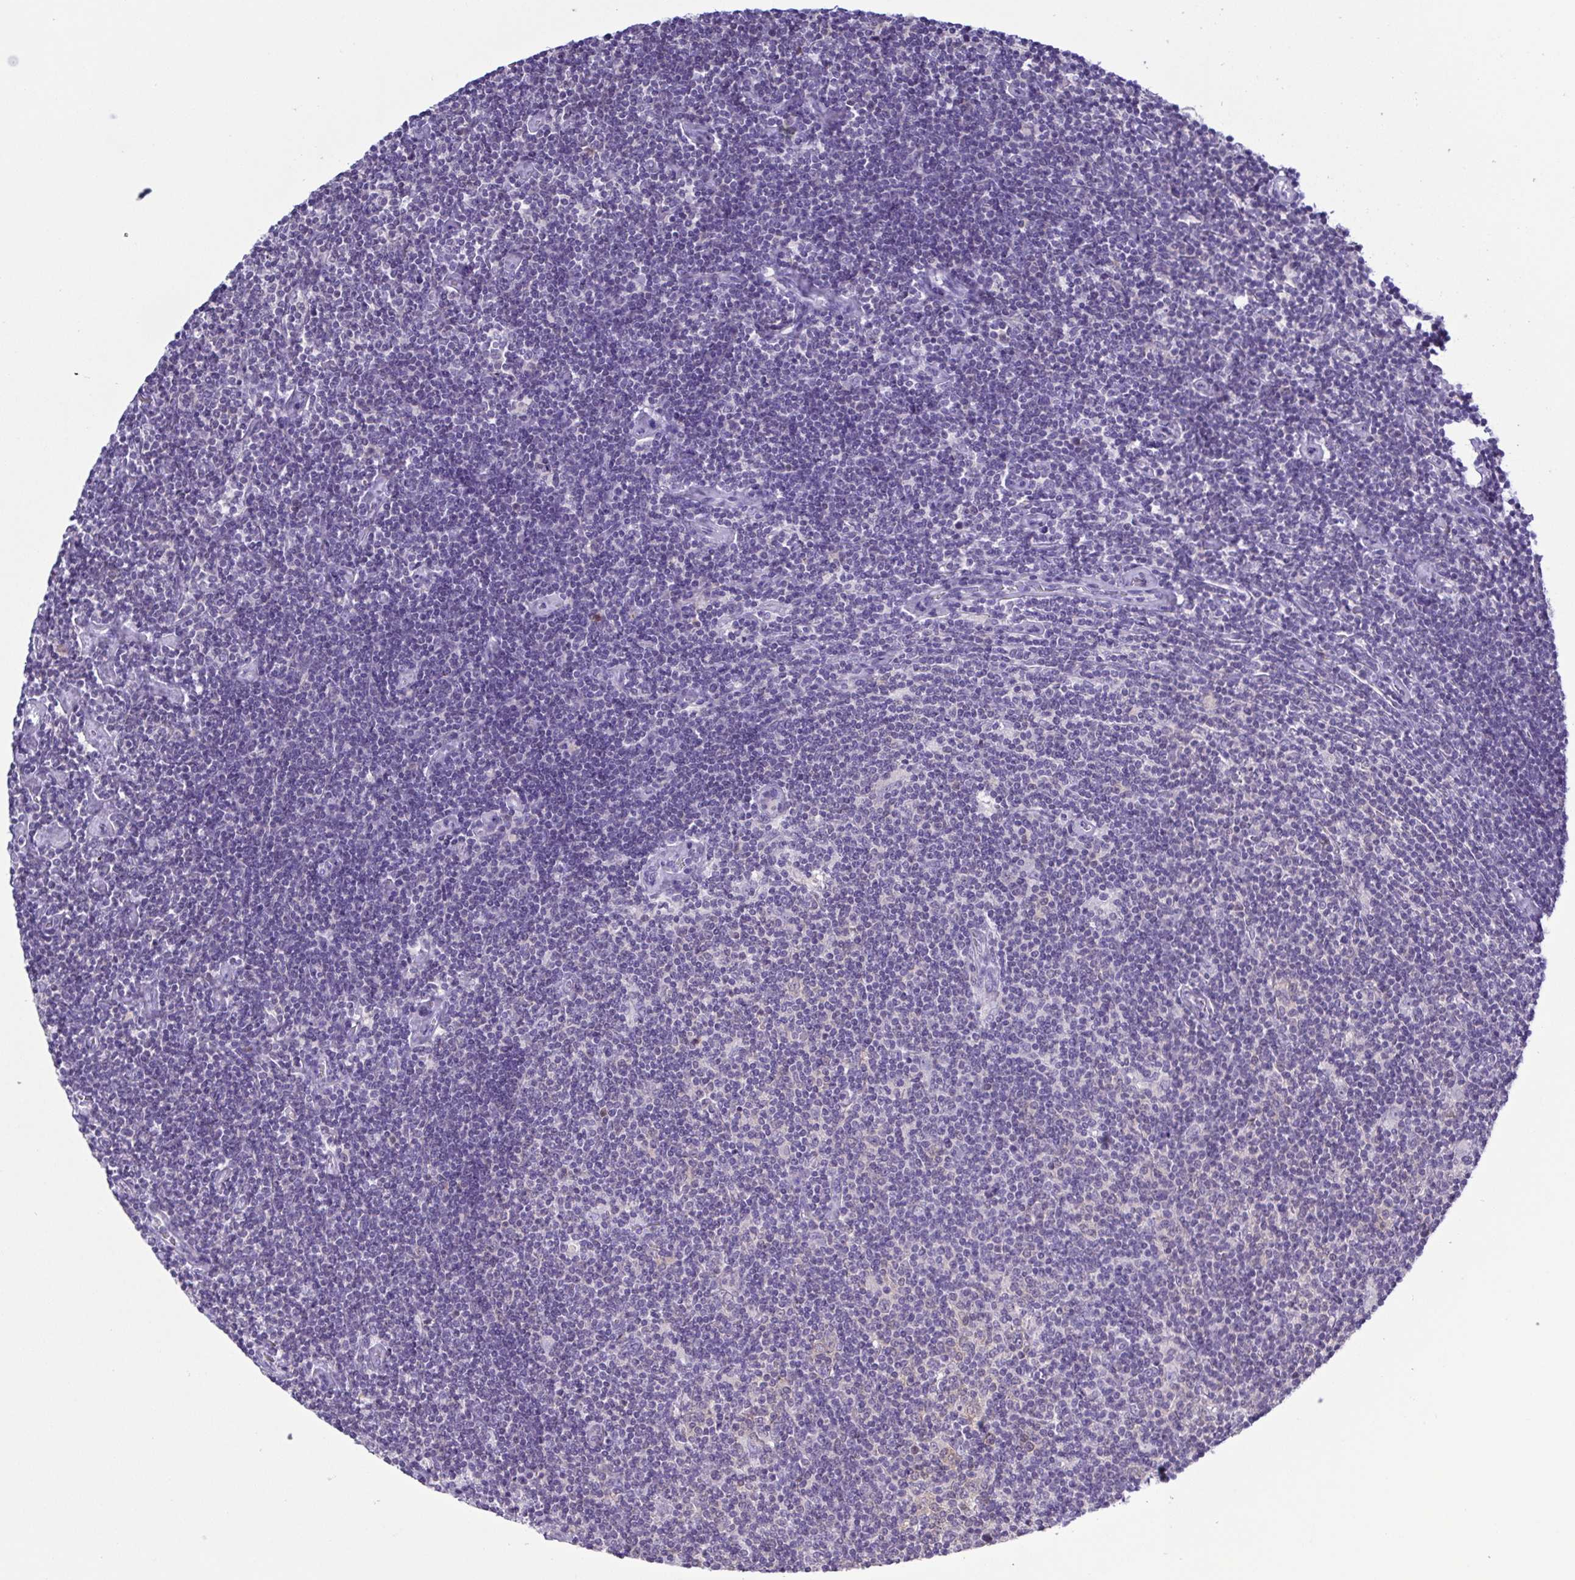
{"staining": {"intensity": "negative", "quantity": "none", "location": "none"}, "tissue": "lymphoma", "cell_type": "Tumor cells", "image_type": "cancer", "snomed": [{"axis": "morphology", "description": "Hodgkin's disease, NOS"}, {"axis": "topography", "description": "Lymph node"}], "caption": "Tumor cells show no significant positivity in lymphoma.", "gene": "LDHC", "patient": {"sex": "male", "age": 40}}